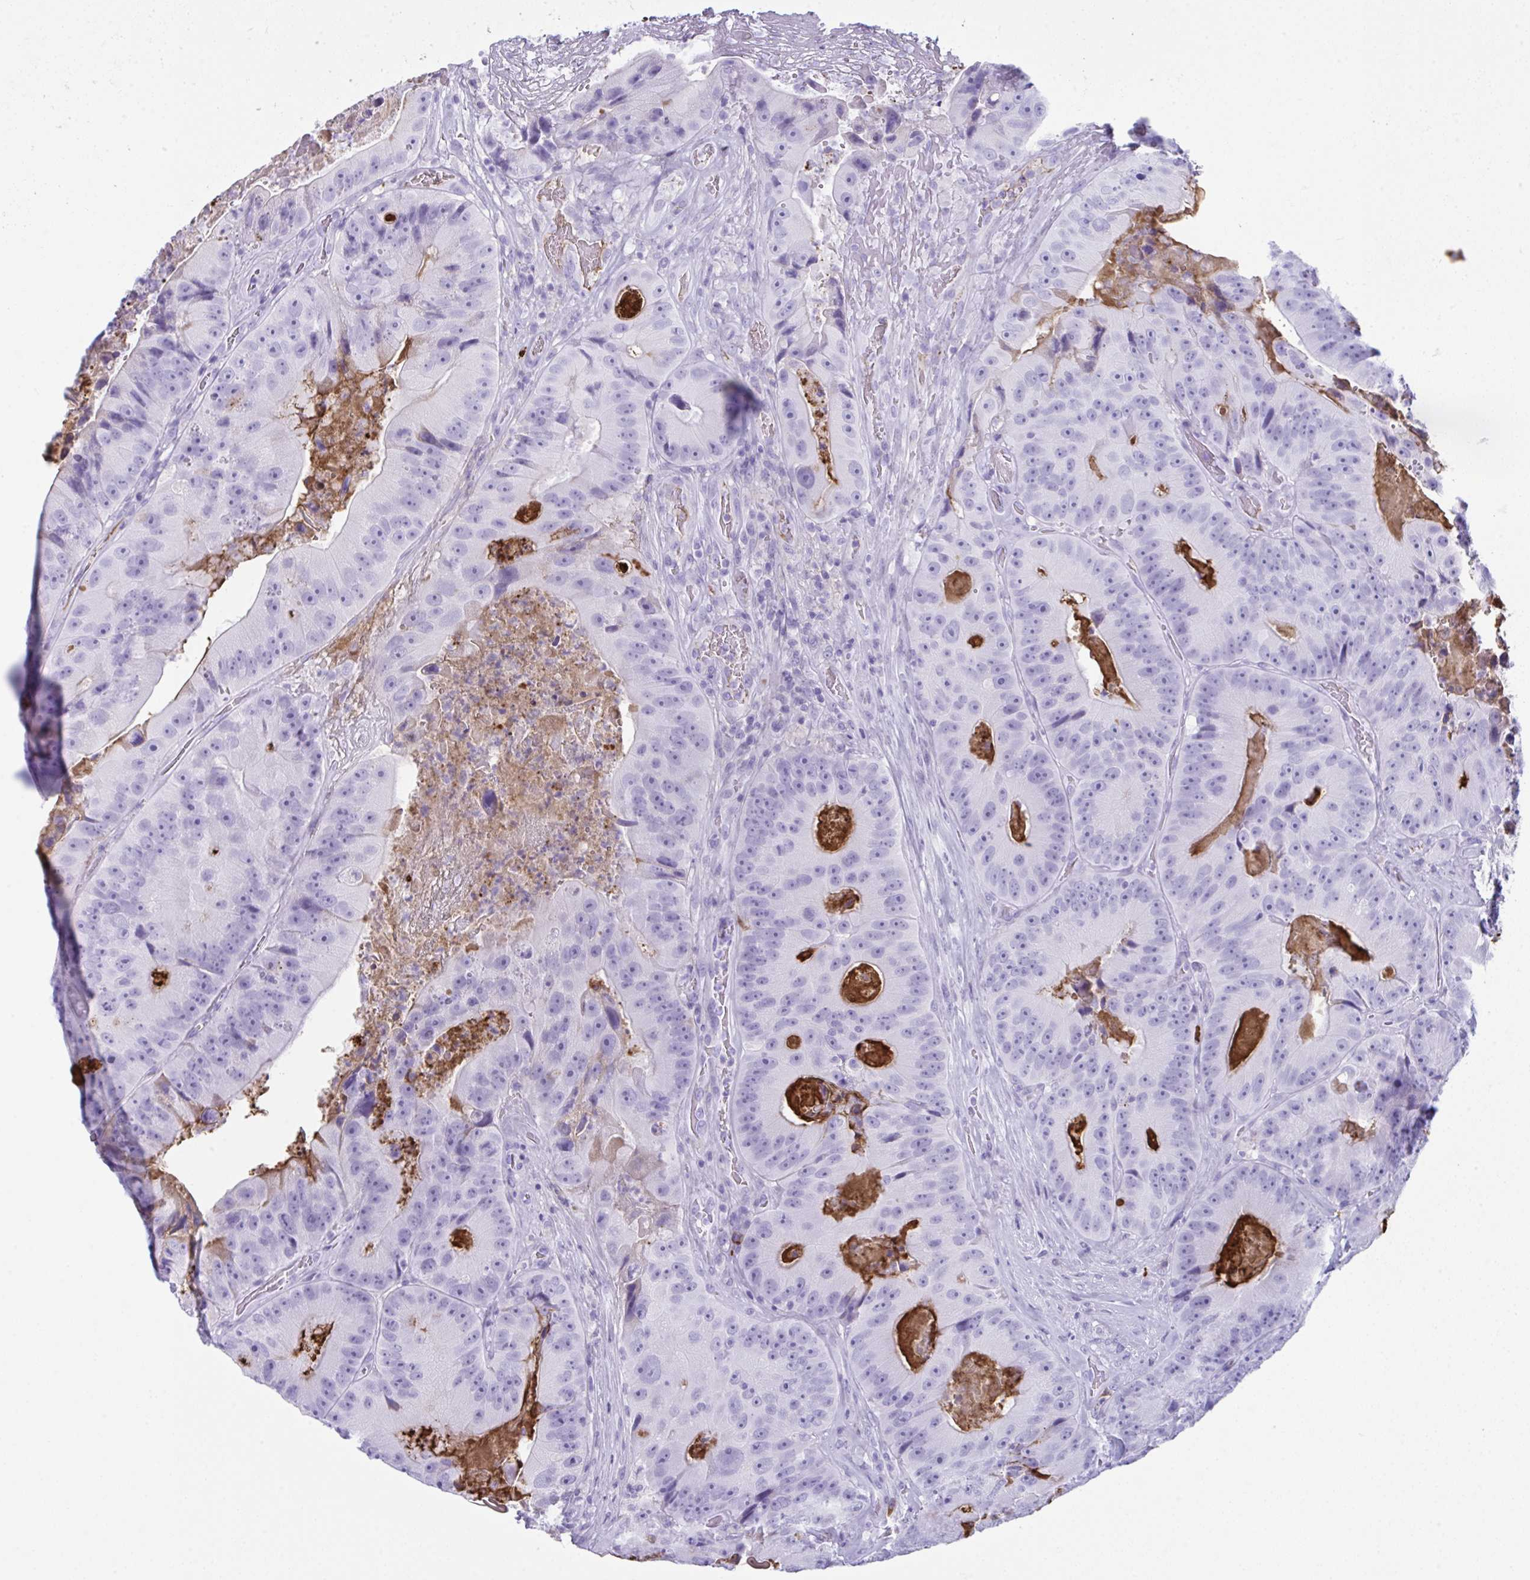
{"staining": {"intensity": "moderate", "quantity": "<25%", "location": "cytoplasmic/membranous"}, "tissue": "colorectal cancer", "cell_type": "Tumor cells", "image_type": "cancer", "snomed": [{"axis": "morphology", "description": "Adenocarcinoma, NOS"}, {"axis": "topography", "description": "Colon"}], "caption": "About <25% of tumor cells in colorectal adenocarcinoma demonstrate moderate cytoplasmic/membranous protein staining as visualized by brown immunohistochemical staining.", "gene": "JCHAIN", "patient": {"sex": "female", "age": 86}}